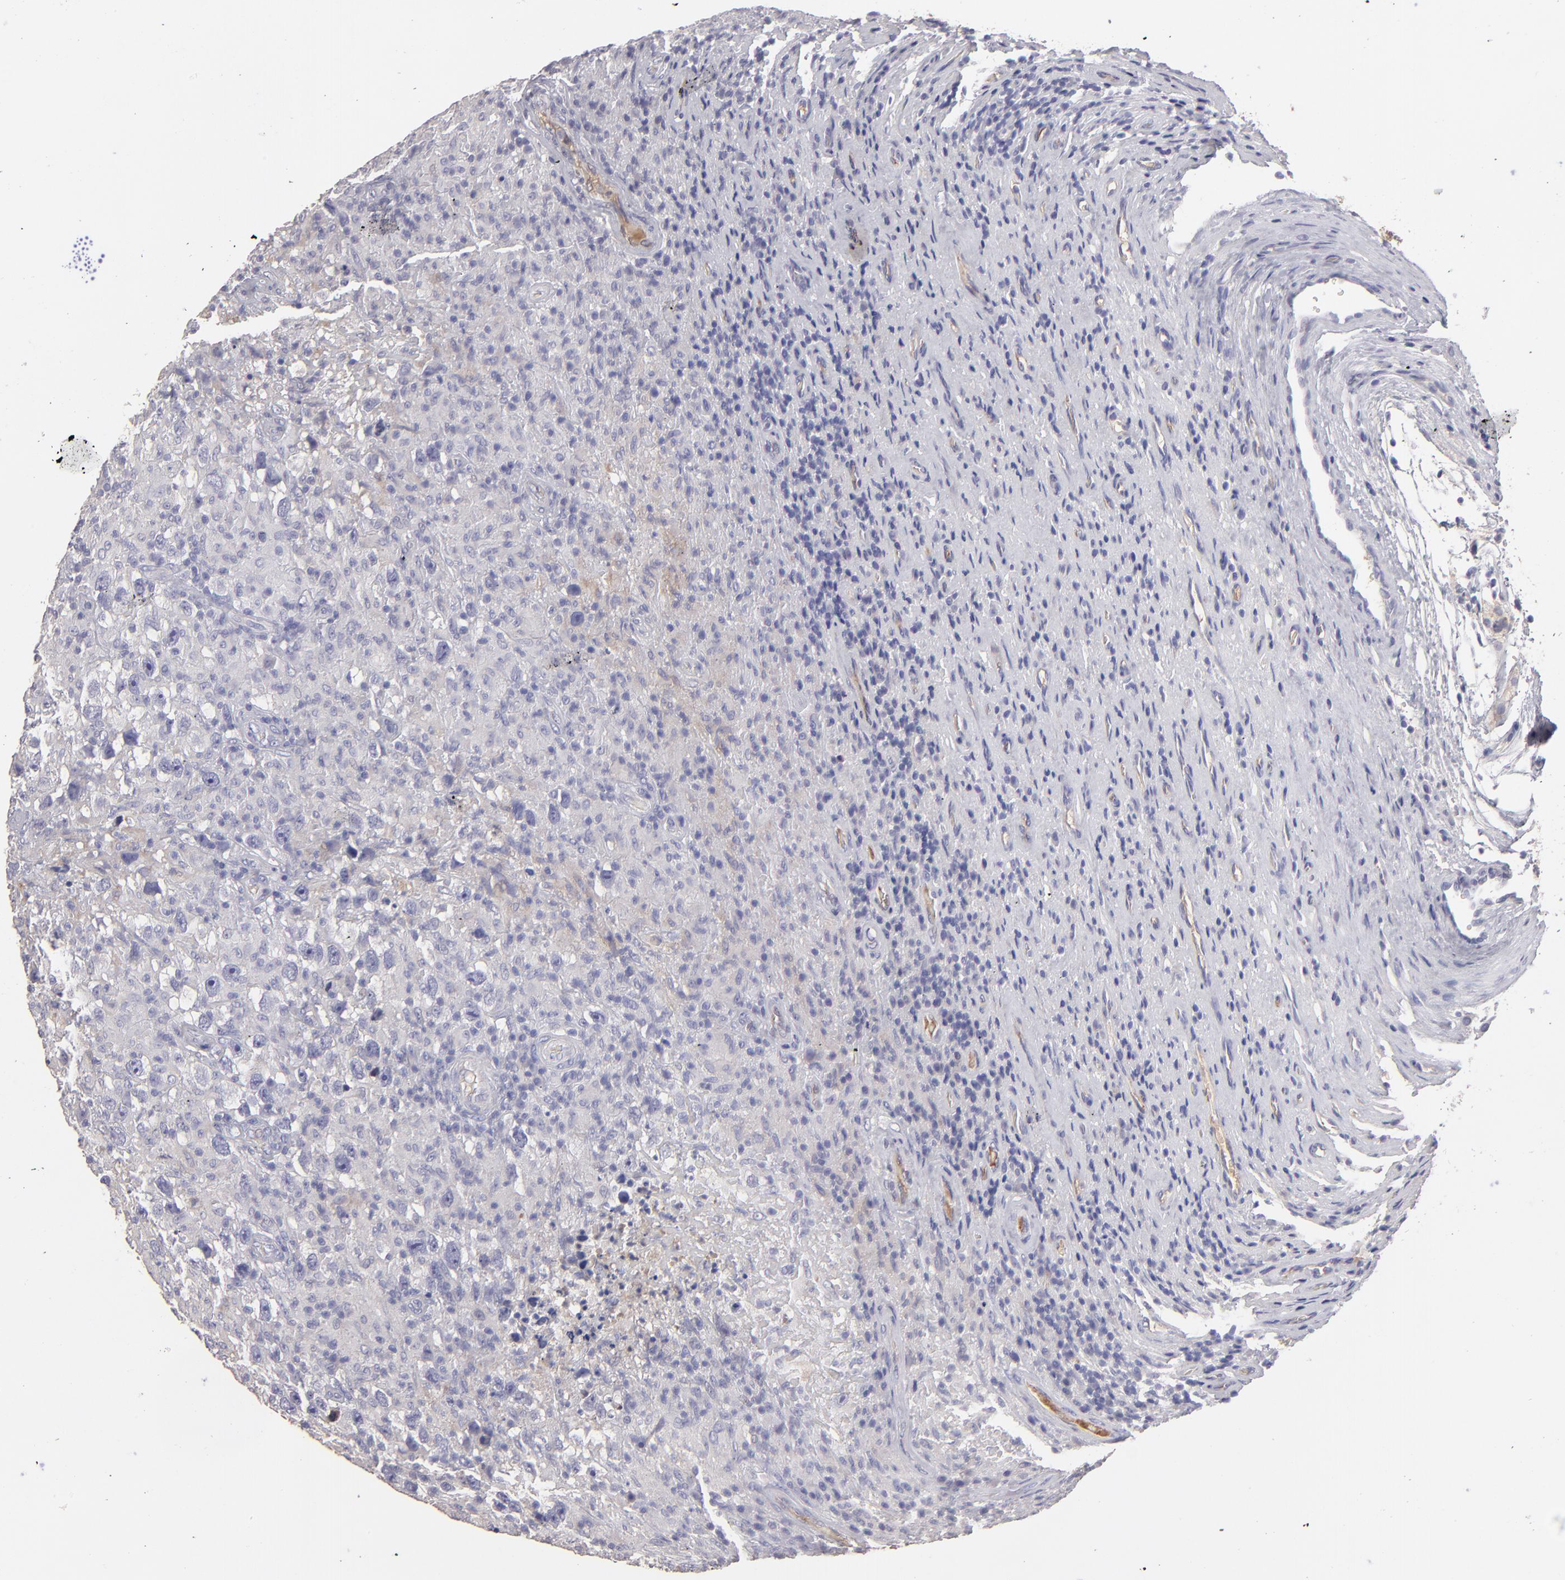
{"staining": {"intensity": "negative", "quantity": "none", "location": "none"}, "tissue": "testis cancer", "cell_type": "Tumor cells", "image_type": "cancer", "snomed": [{"axis": "morphology", "description": "Seminoma, NOS"}, {"axis": "topography", "description": "Testis"}], "caption": "The image demonstrates no staining of tumor cells in testis cancer (seminoma).", "gene": "ABCC4", "patient": {"sex": "male", "age": 34}}